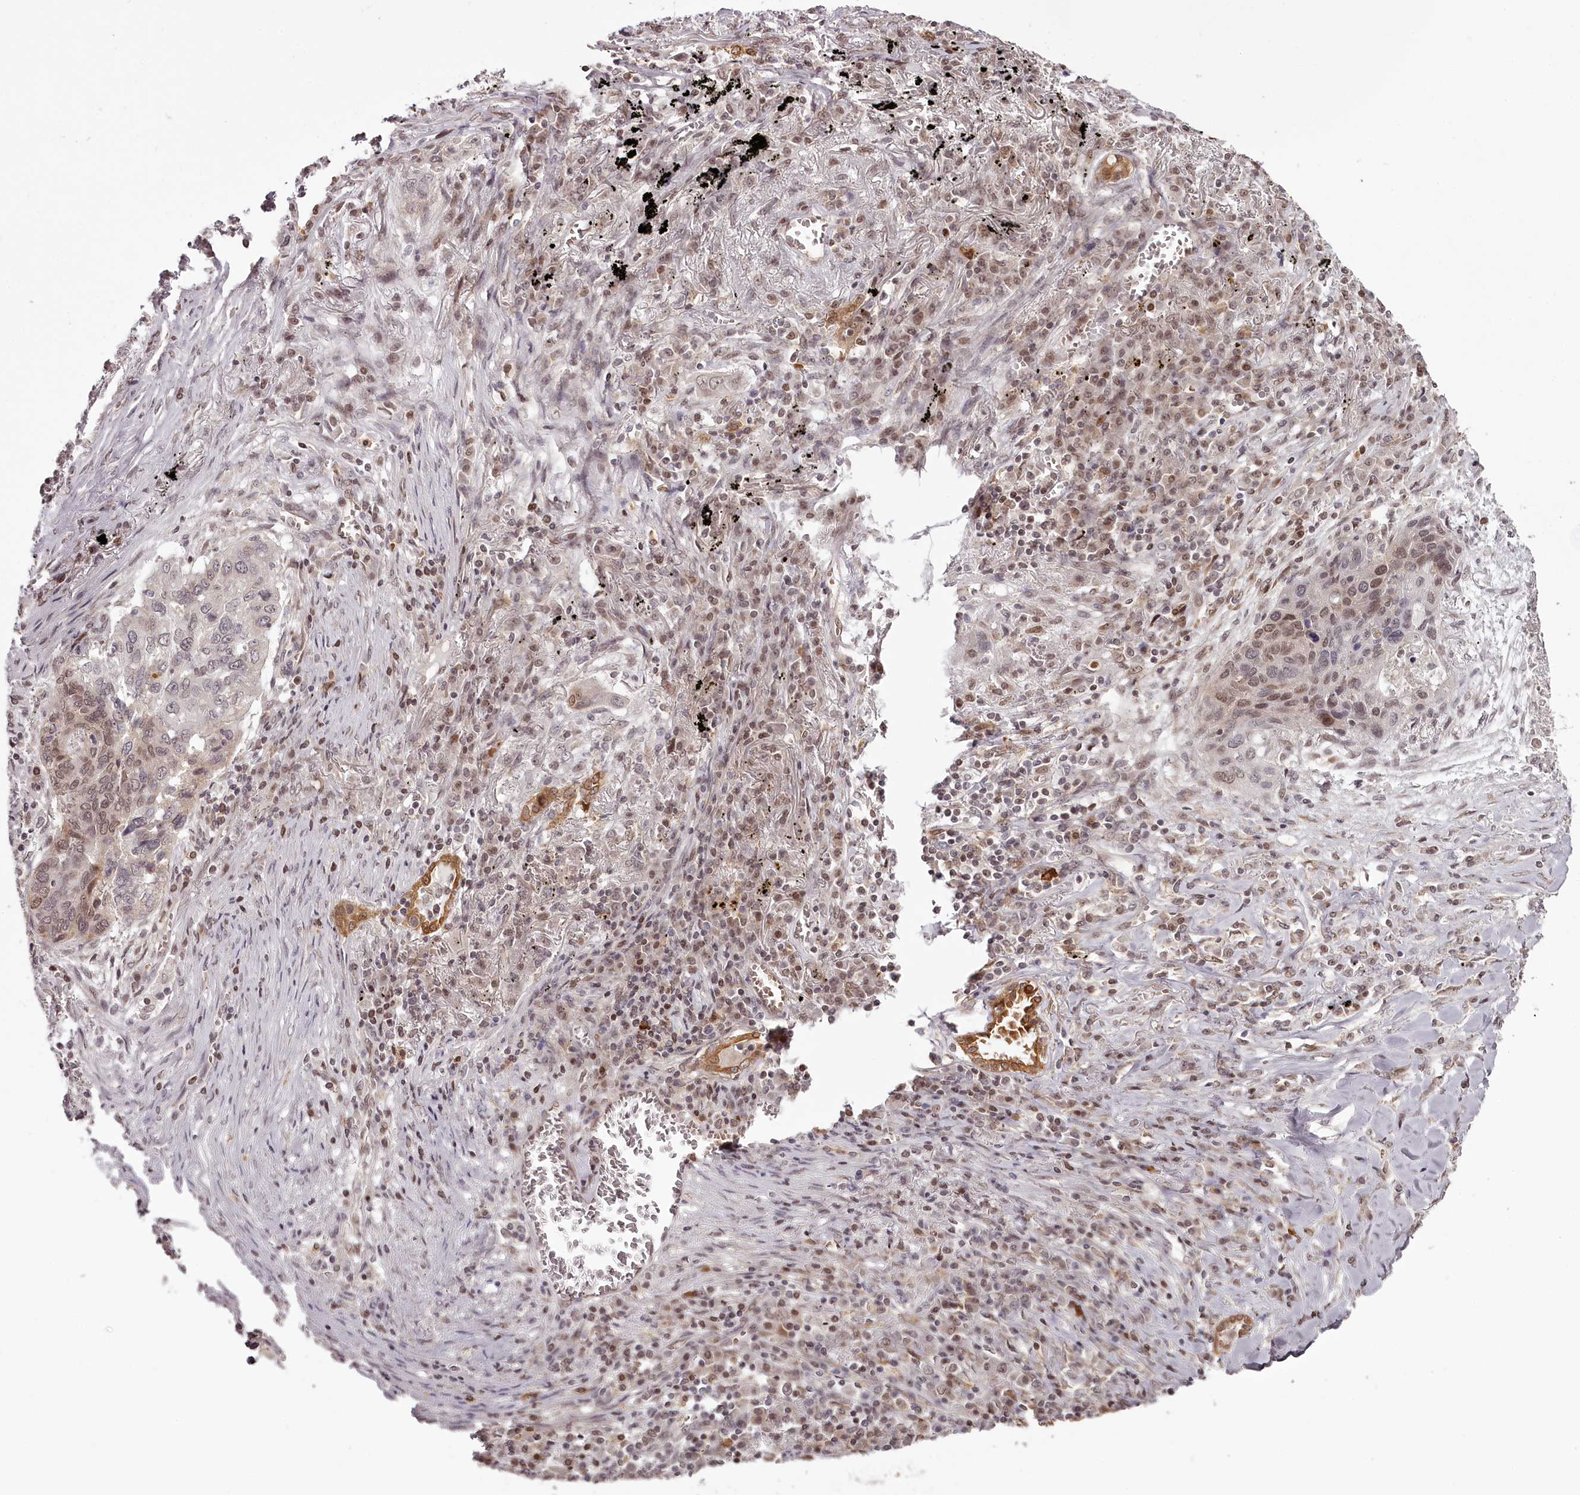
{"staining": {"intensity": "weak", "quantity": "25%-75%", "location": "nuclear"}, "tissue": "lung cancer", "cell_type": "Tumor cells", "image_type": "cancer", "snomed": [{"axis": "morphology", "description": "Squamous cell carcinoma, NOS"}, {"axis": "topography", "description": "Lung"}], "caption": "Immunohistochemistry (IHC) of squamous cell carcinoma (lung) exhibits low levels of weak nuclear positivity in about 25%-75% of tumor cells.", "gene": "THYN1", "patient": {"sex": "female", "age": 63}}